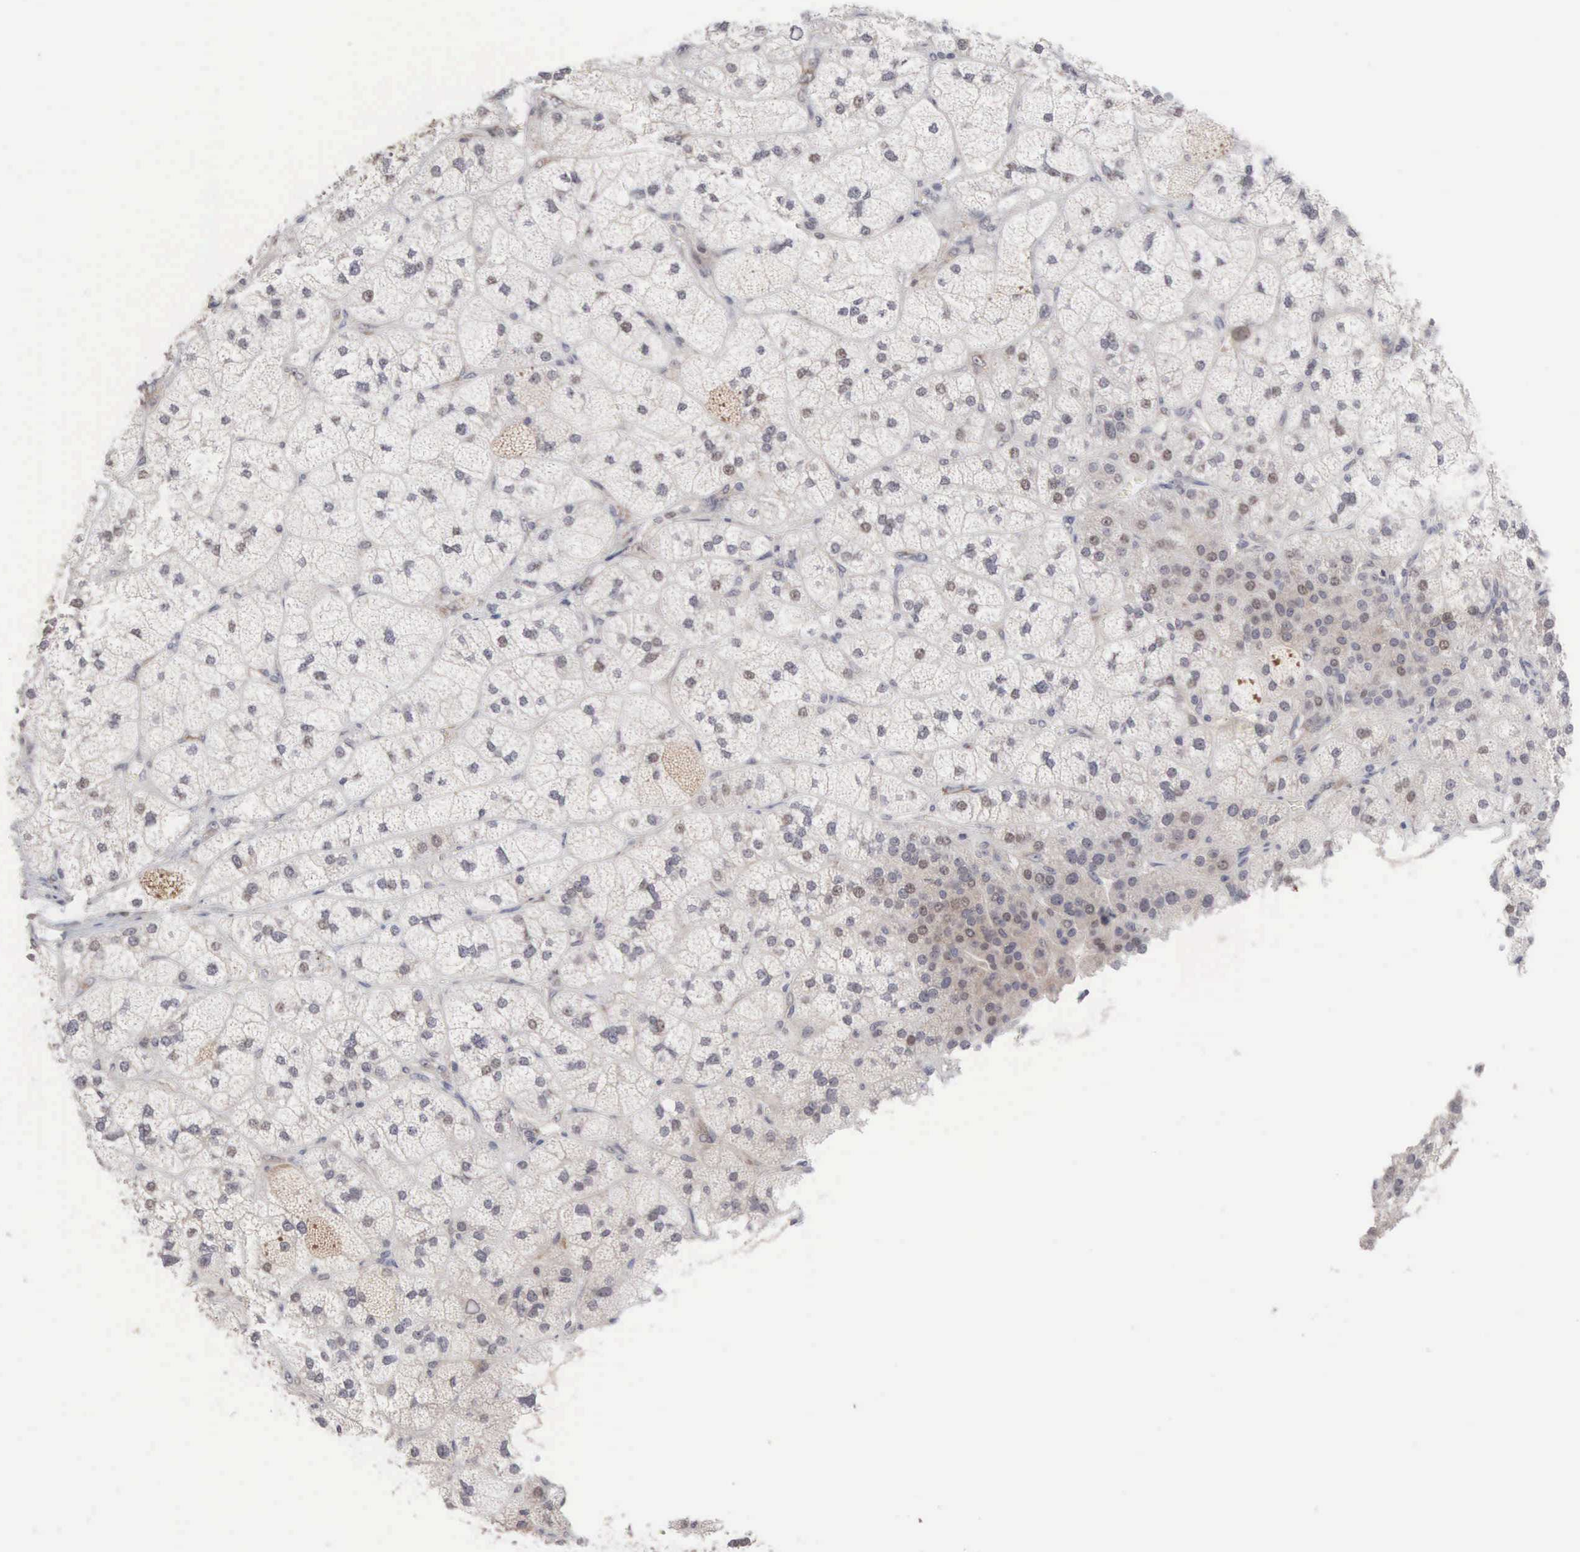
{"staining": {"intensity": "weak", "quantity": "<25%", "location": "nuclear"}, "tissue": "adrenal gland", "cell_type": "Glandular cells", "image_type": "normal", "snomed": [{"axis": "morphology", "description": "Normal tissue, NOS"}, {"axis": "topography", "description": "Adrenal gland"}], "caption": "DAB (3,3'-diaminobenzidine) immunohistochemical staining of benign adrenal gland reveals no significant expression in glandular cells. (DAB immunohistochemistry visualized using brightfield microscopy, high magnification).", "gene": "ACOT4", "patient": {"sex": "female", "age": 60}}